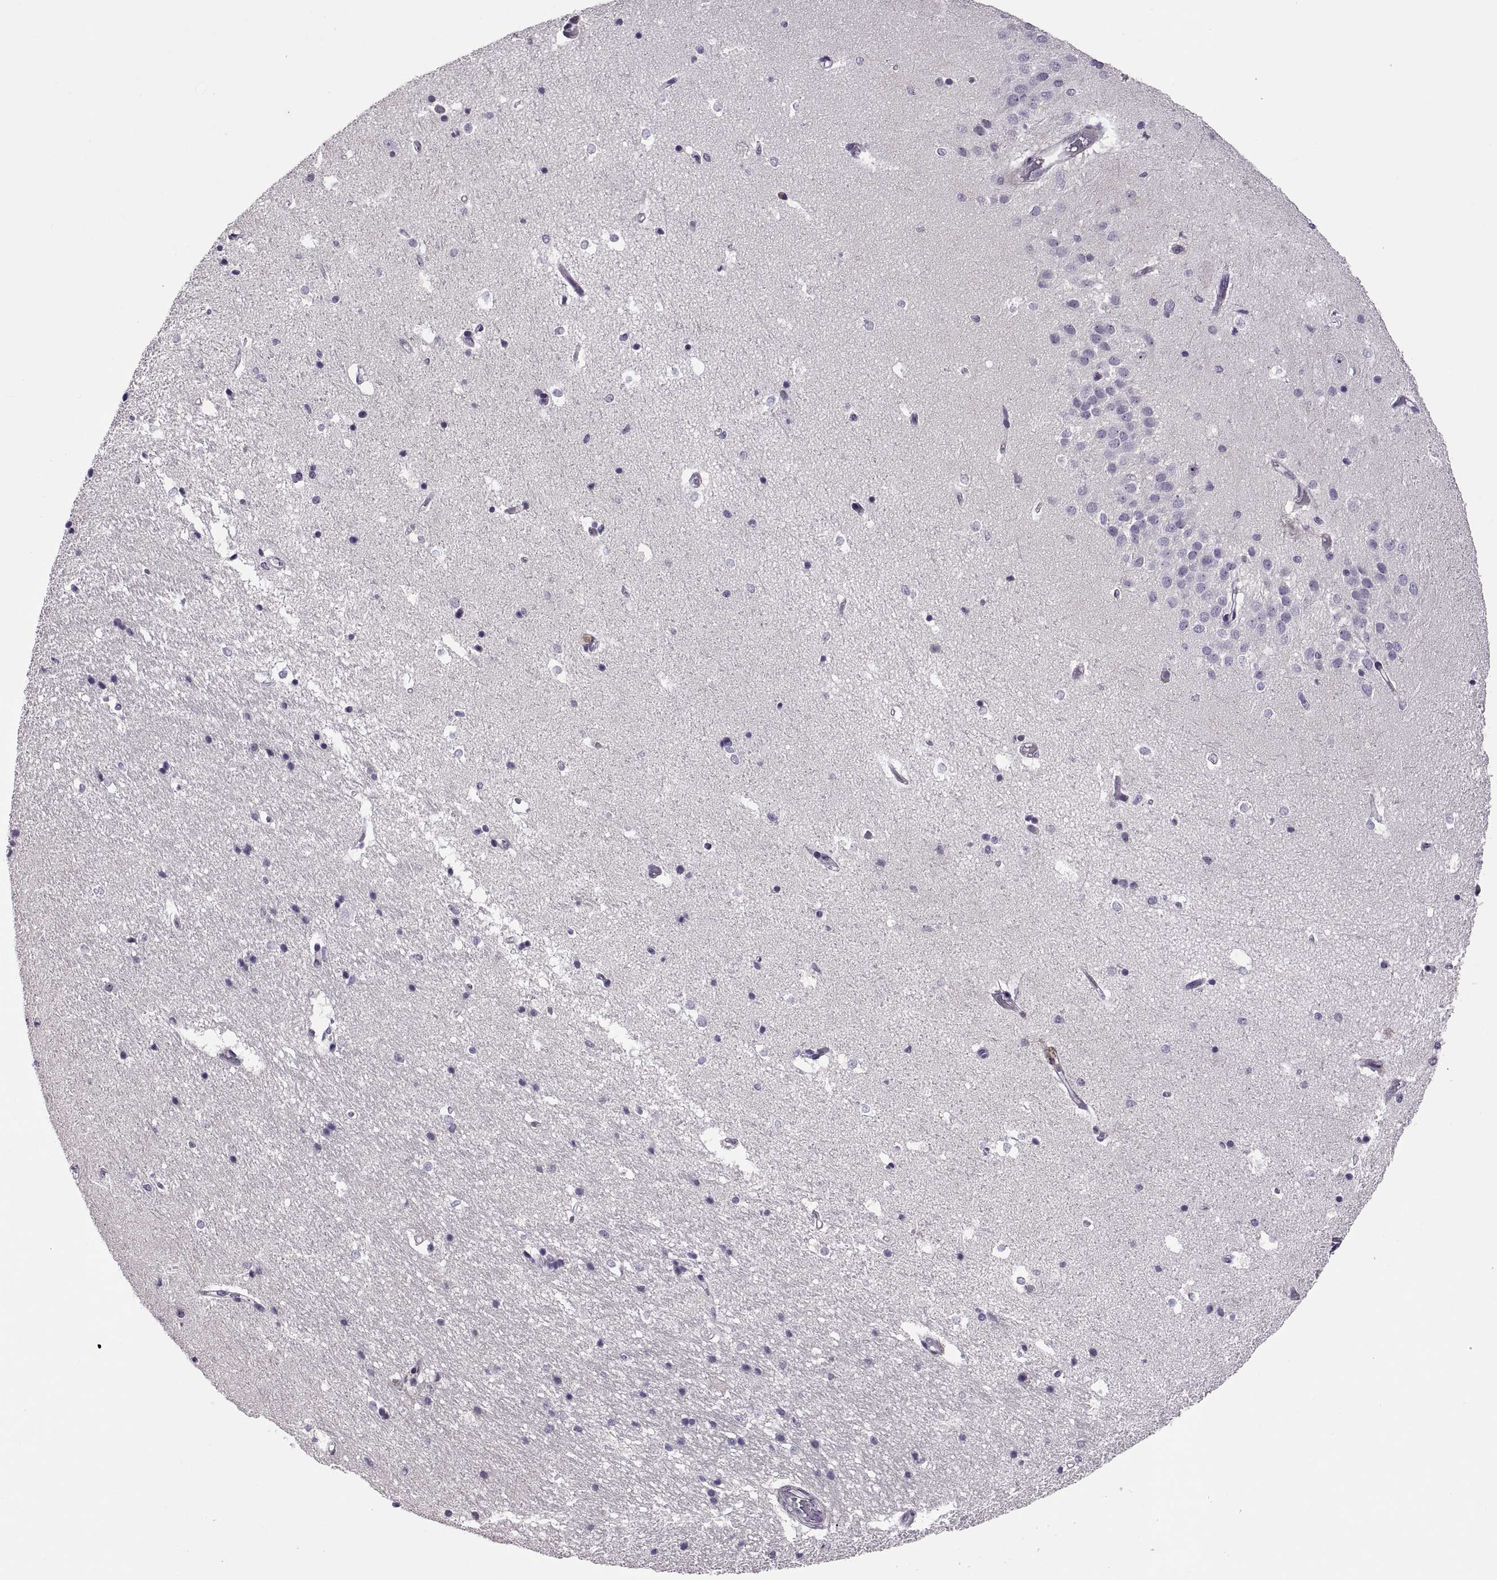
{"staining": {"intensity": "negative", "quantity": "none", "location": "none"}, "tissue": "hippocampus", "cell_type": "Glial cells", "image_type": "normal", "snomed": [{"axis": "morphology", "description": "Normal tissue, NOS"}, {"axis": "topography", "description": "Hippocampus"}], "caption": "An IHC micrograph of benign hippocampus is shown. There is no staining in glial cells of hippocampus.", "gene": "VSX2", "patient": {"sex": "male", "age": 44}}